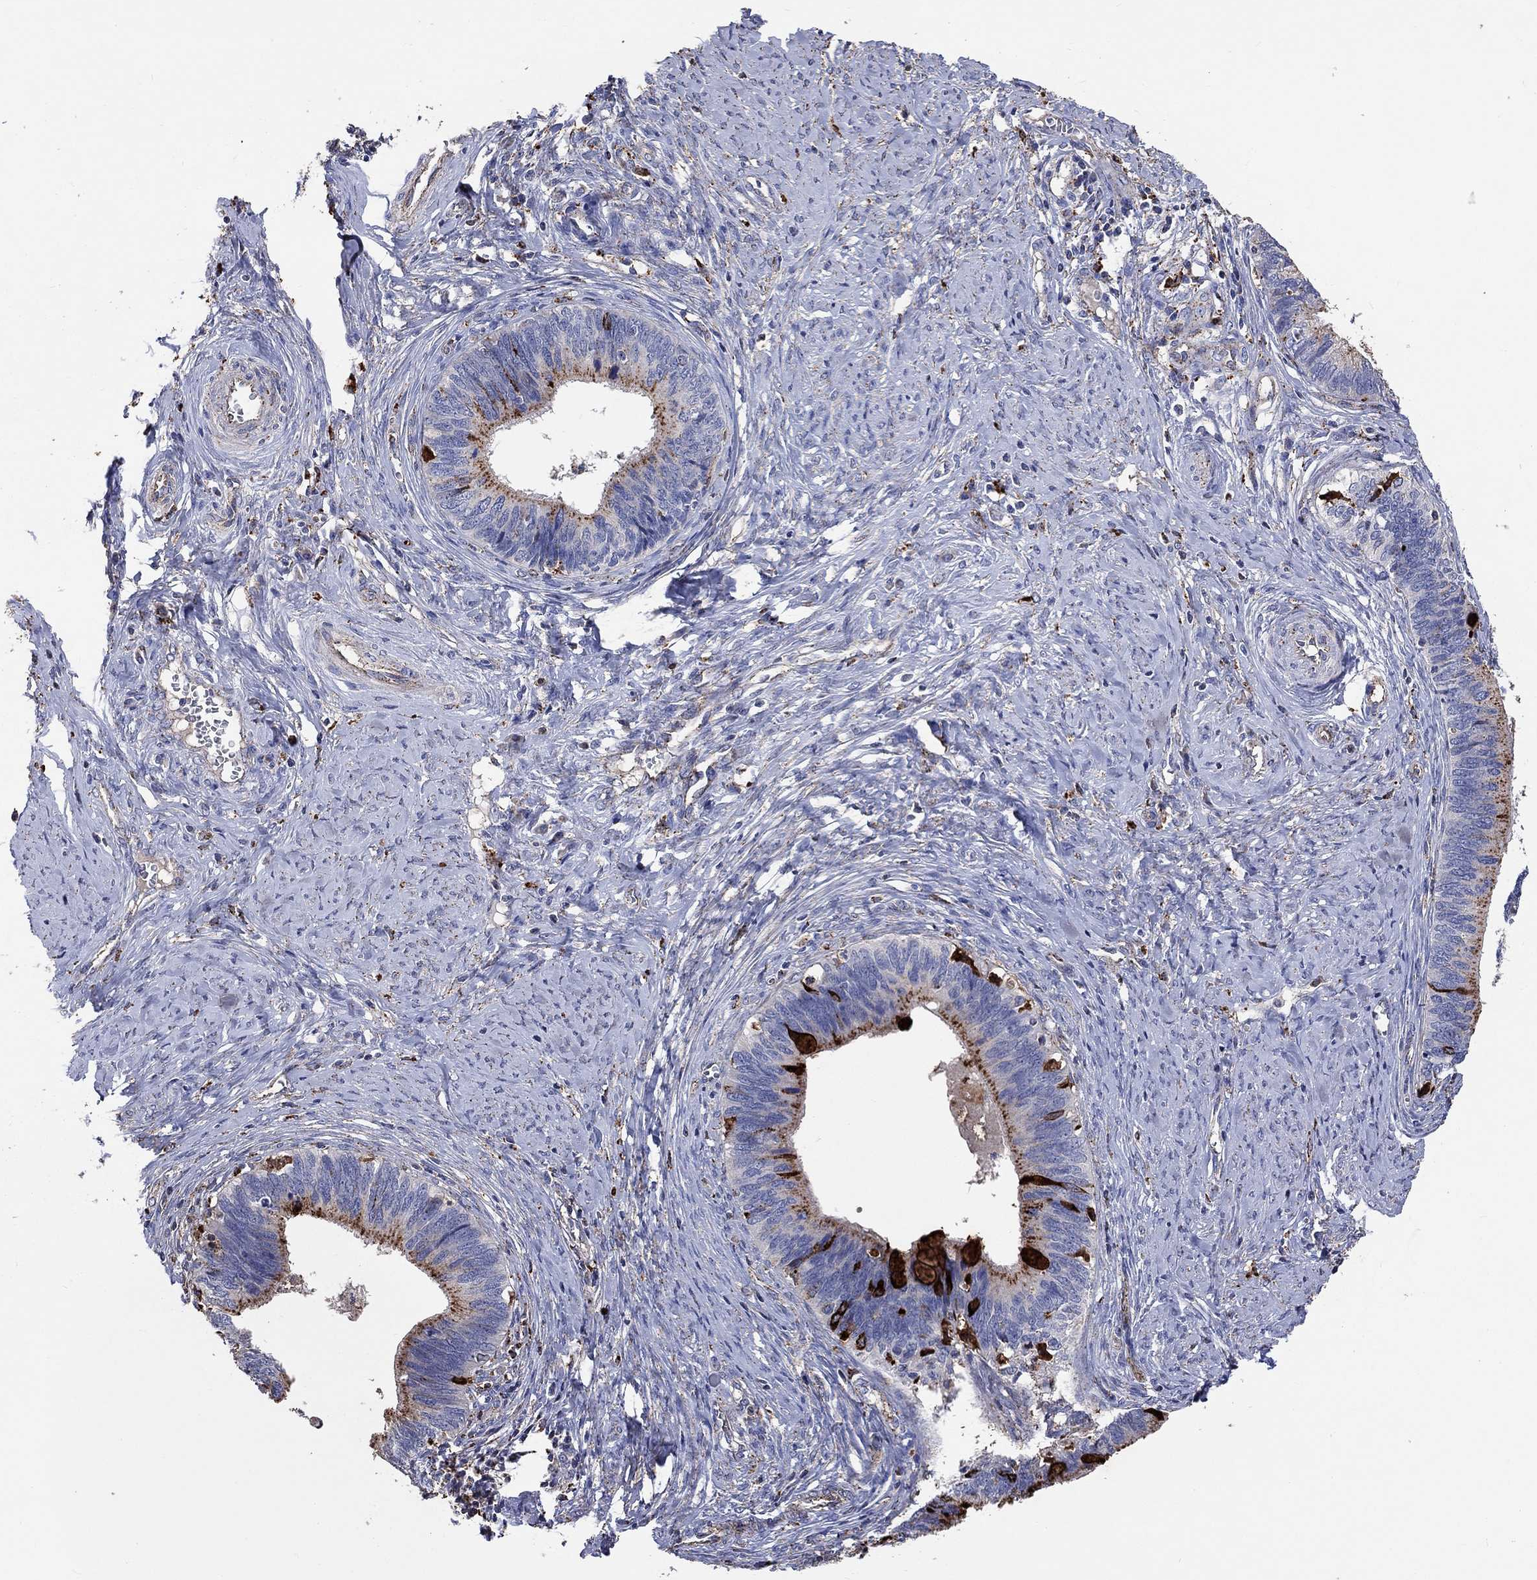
{"staining": {"intensity": "strong", "quantity": "<25%", "location": "cytoplasmic/membranous"}, "tissue": "cervical cancer", "cell_type": "Tumor cells", "image_type": "cancer", "snomed": [{"axis": "morphology", "description": "Adenocarcinoma, NOS"}, {"axis": "topography", "description": "Cervix"}], "caption": "Immunohistochemistry (DAB) staining of adenocarcinoma (cervical) exhibits strong cytoplasmic/membranous protein positivity in about <25% of tumor cells. (Stains: DAB in brown, nuclei in blue, Microscopy: brightfield microscopy at high magnification).", "gene": "CTSB", "patient": {"sex": "female", "age": 42}}